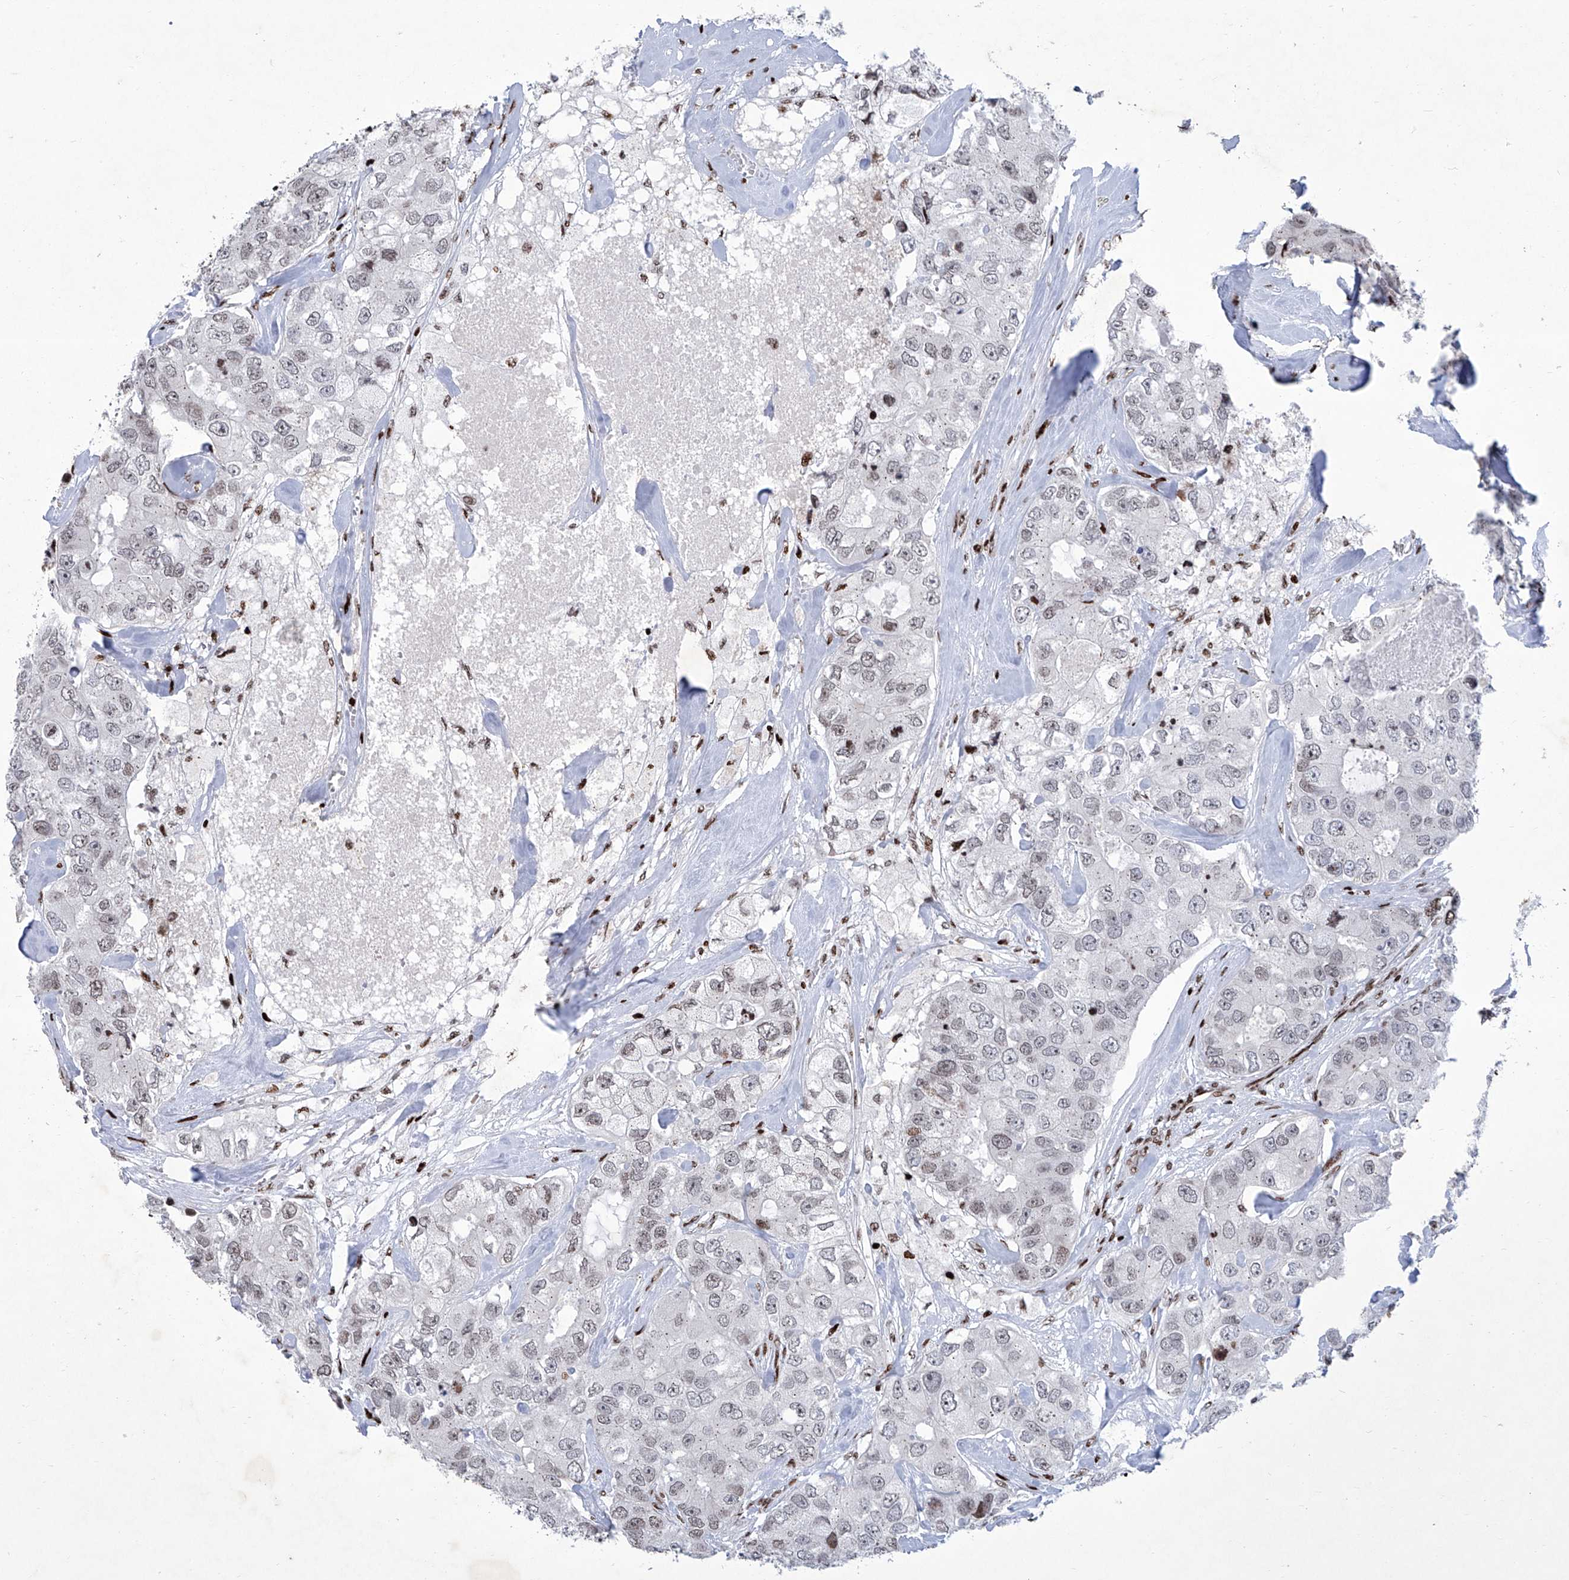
{"staining": {"intensity": "weak", "quantity": "25%-75%", "location": "nuclear"}, "tissue": "breast cancer", "cell_type": "Tumor cells", "image_type": "cancer", "snomed": [{"axis": "morphology", "description": "Duct carcinoma"}, {"axis": "topography", "description": "Breast"}], "caption": "This is an image of IHC staining of breast cancer (infiltrating ductal carcinoma), which shows weak staining in the nuclear of tumor cells.", "gene": "HEY2", "patient": {"sex": "female", "age": 62}}